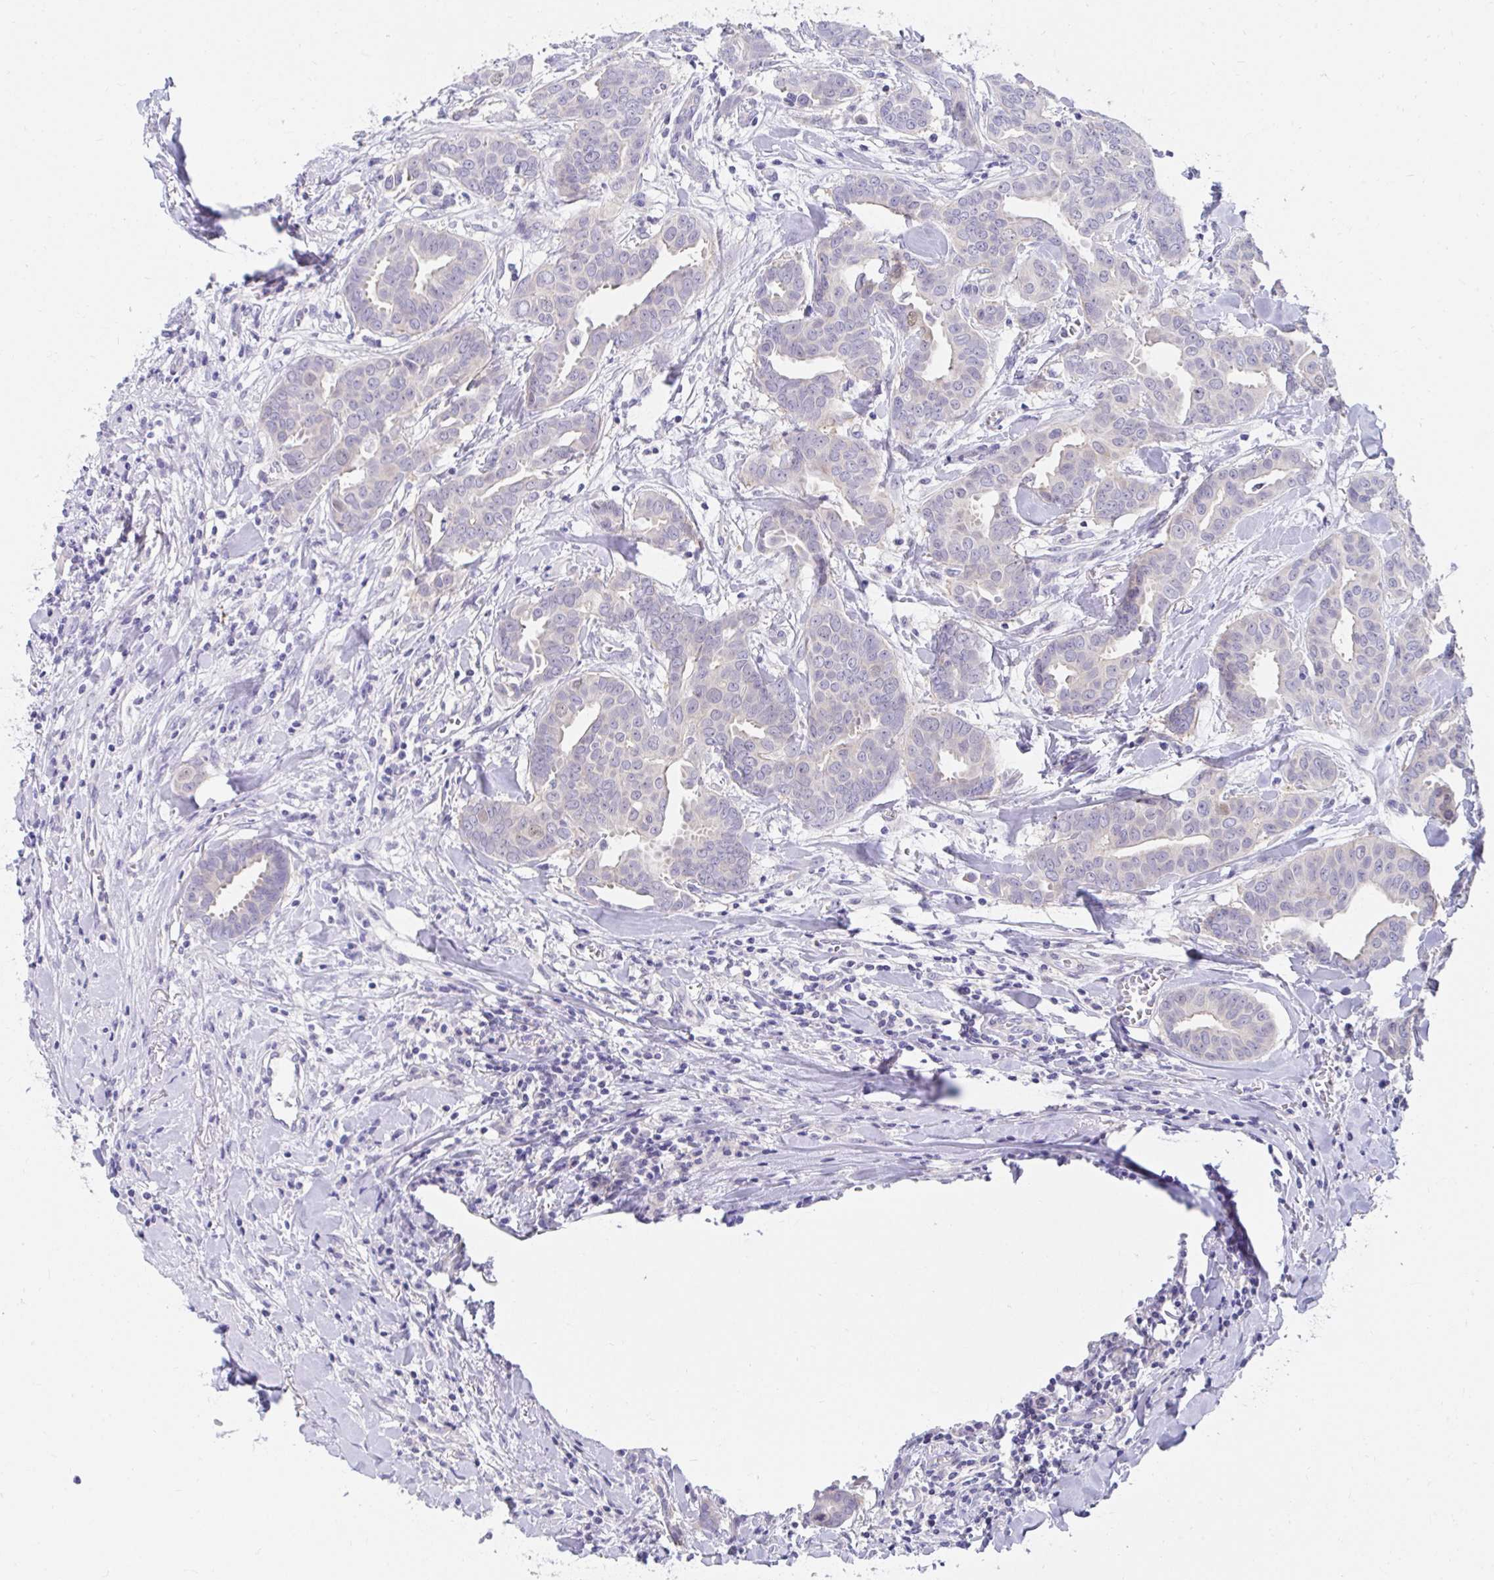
{"staining": {"intensity": "negative", "quantity": "none", "location": "none"}, "tissue": "breast cancer", "cell_type": "Tumor cells", "image_type": "cancer", "snomed": [{"axis": "morphology", "description": "Duct carcinoma"}, {"axis": "topography", "description": "Breast"}], "caption": "Protein analysis of breast cancer (intraductal carcinoma) demonstrates no significant expression in tumor cells.", "gene": "C19orf81", "patient": {"sex": "female", "age": 45}}